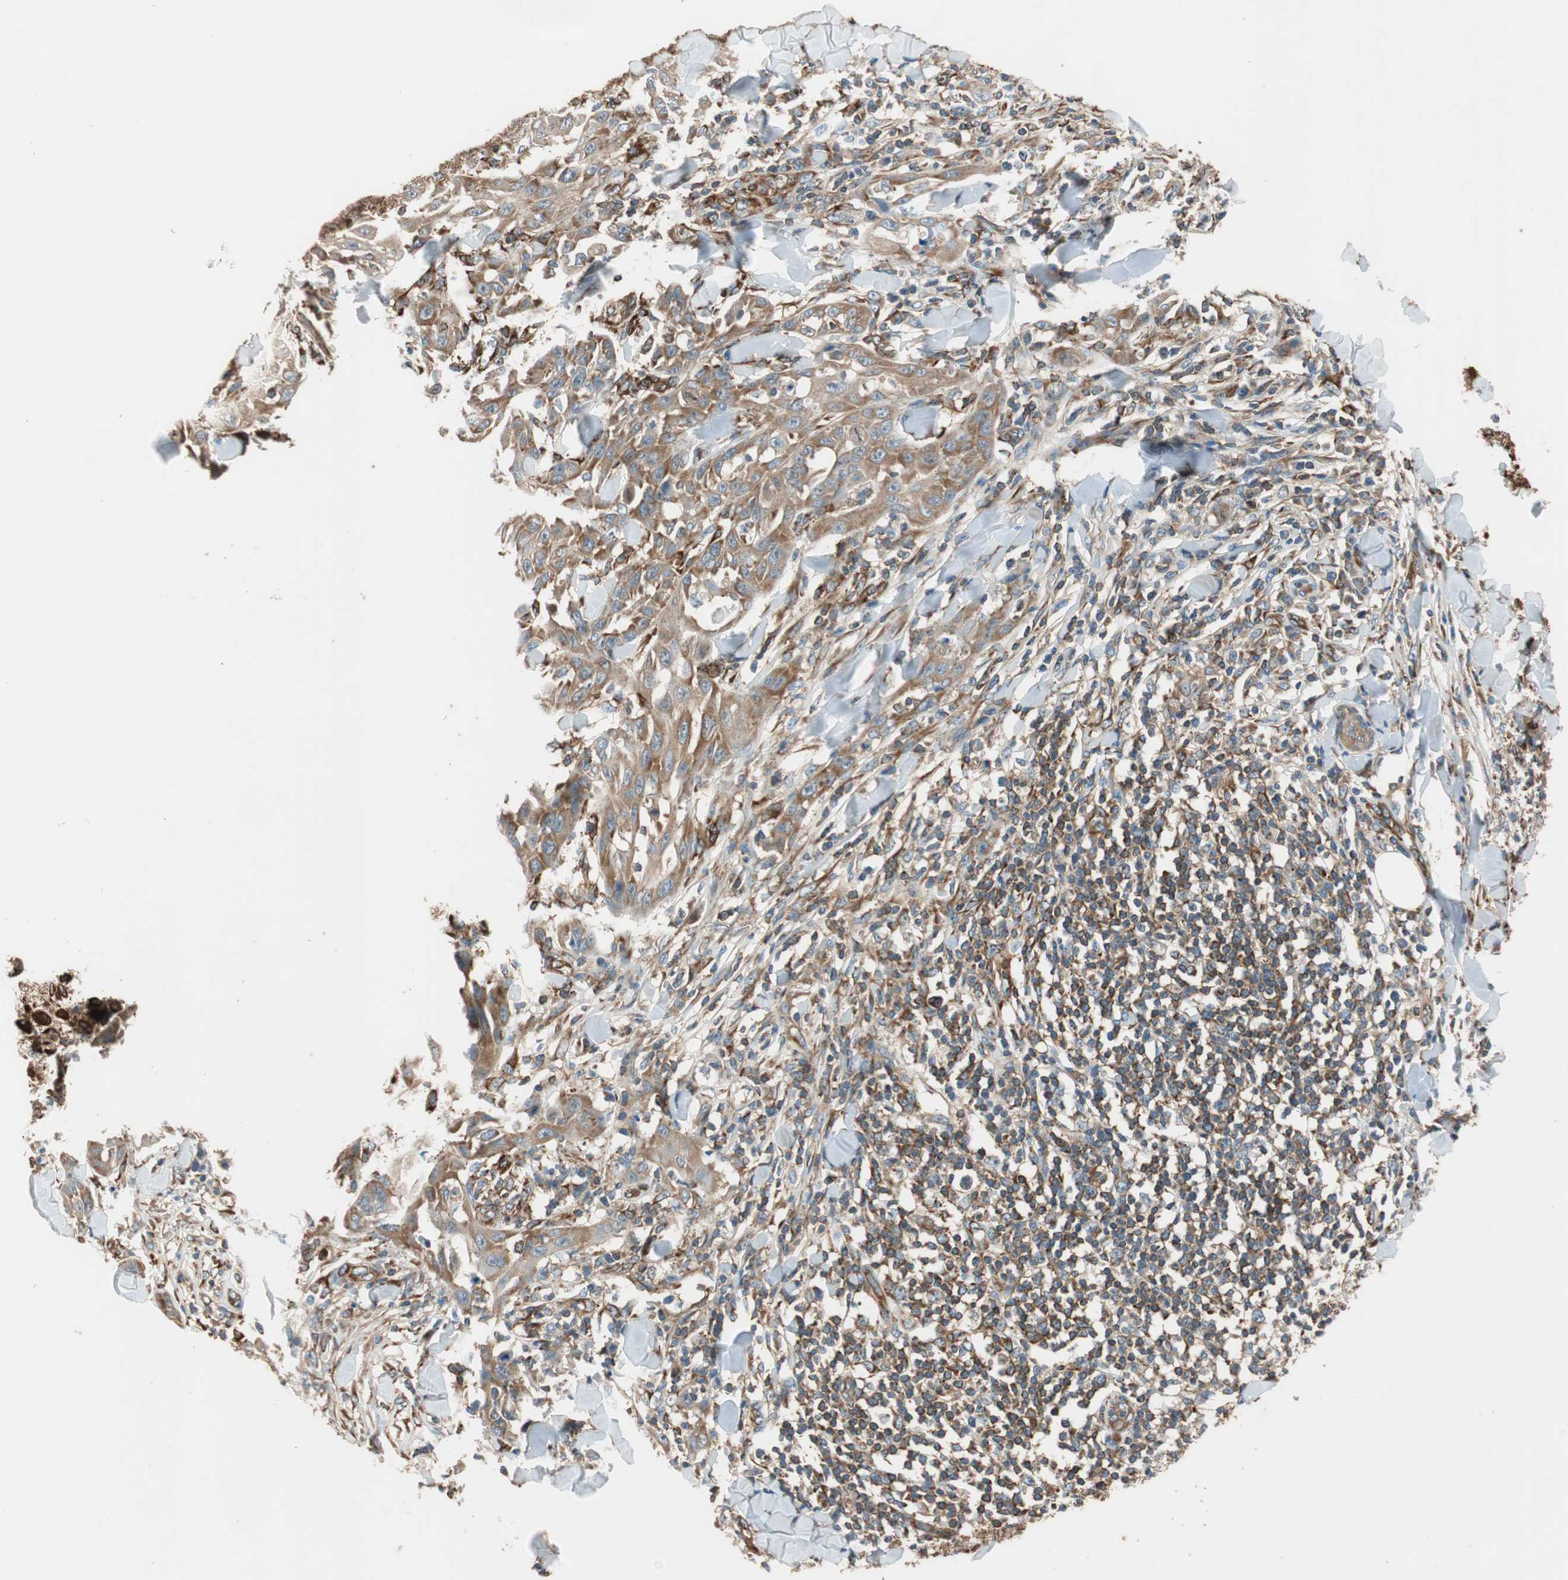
{"staining": {"intensity": "moderate", "quantity": ">75%", "location": "cytoplasmic/membranous"}, "tissue": "skin cancer", "cell_type": "Tumor cells", "image_type": "cancer", "snomed": [{"axis": "morphology", "description": "Squamous cell carcinoma, NOS"}, {"axis": "topography", "description": "Skin"}], "caption": "Immunohistochemical staining of human skin squamous cell carcinoma reveals moderate cytoplasmic/membranous protein positivity in approximately >75% of tumor cells. The staining was performed using DAB to visualize the protein expression in brown, while the nuclei were stained in blue with hematoxylin (Magnification: 20x).", "gene": "WASL", "patient": {"sex": "male", "age": 24}}